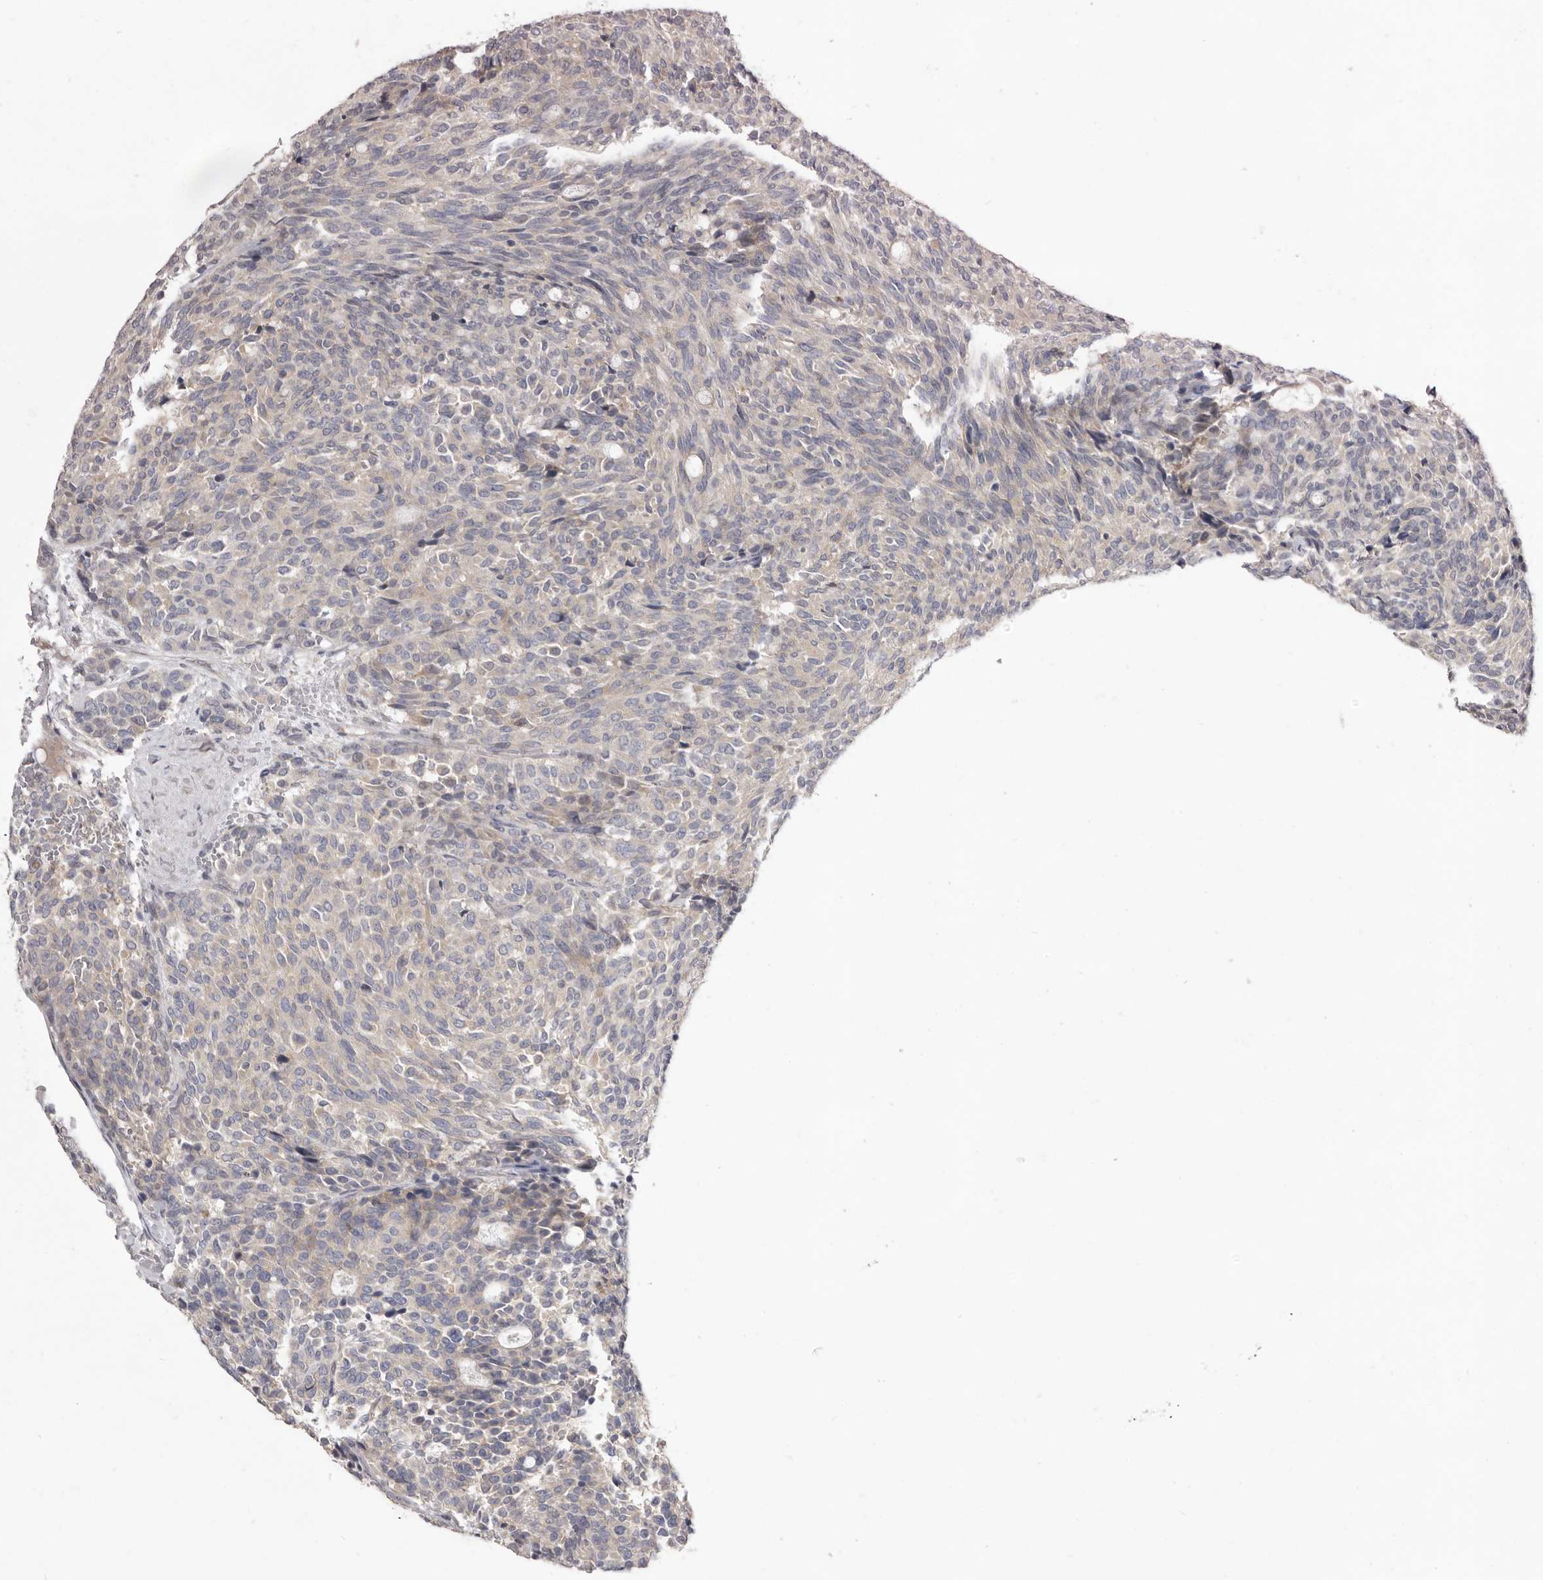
{"staining": {"intensity": "weak", "quantity": "25%-75%", "location": "cytoplasmic/membranous"}, "tissue": "carcinoid", "cell_type": "Tumor cells", "image_type": "cancer", "snomed": [{"axis": "morphology", "description": "Carcinoid, malignant, NOS"}, {"axis": "topography", "description": "Pancreas"}], "caption": "Immunohistochemistry (DAB) staining of carcinoid demonstrates weak cytoplasmic/membranous protein expression in approximately 25%-75% of tumor cells. Immunohistochemistry (ihc) stains the protein in brown and the nuclei are stained blue.", "gene": "TBC1D8B", "patient": {"sex": "female", "age": 54}}